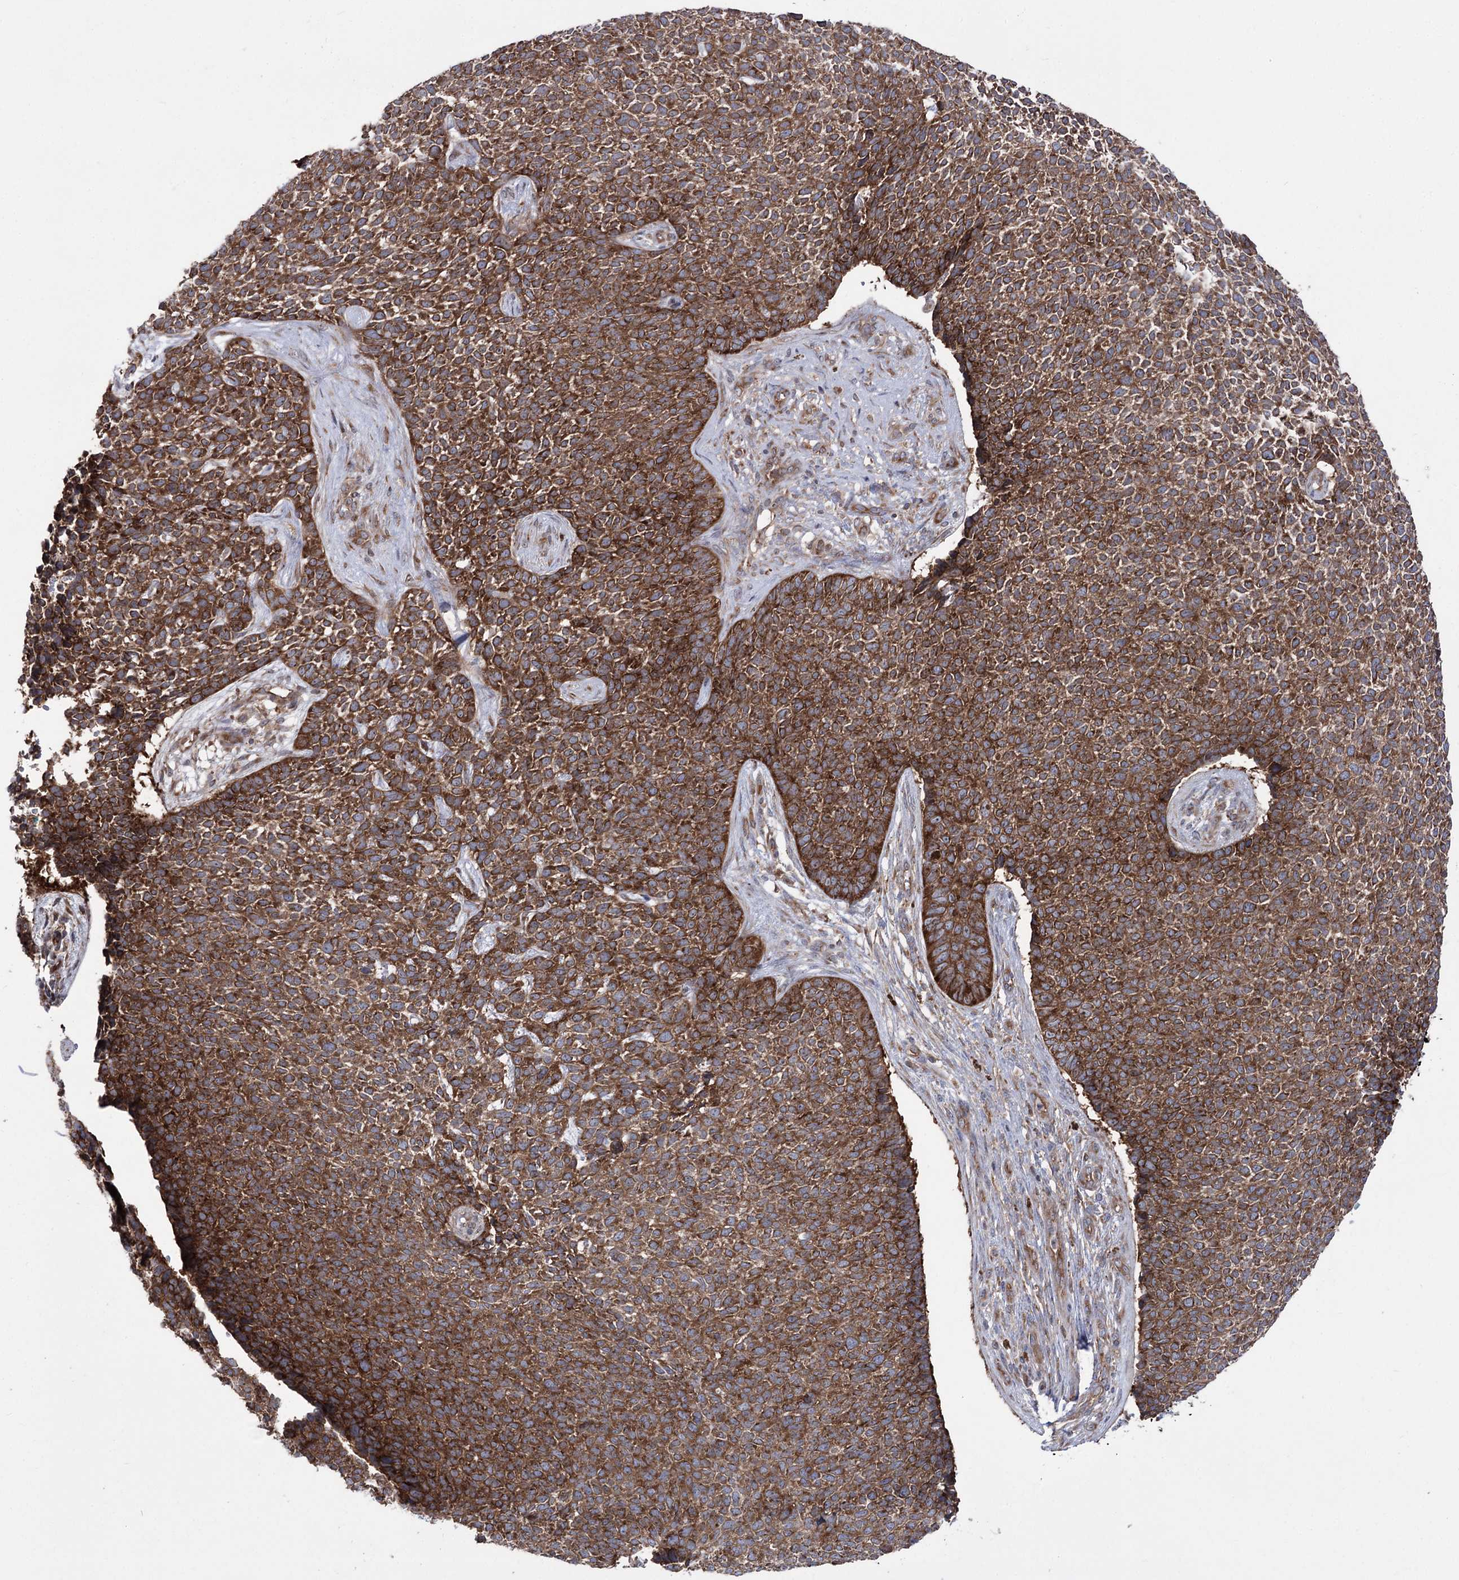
{"staining": {"intensity": "strong", "quantity": ">75%", "location": "cytoplasmic/membranous"}, "tissue": "skin cancer", "cell_type": "Tumor cells", "image_type": "cancer", "snomed": [{"axis": "morphology", "description": "Basal cell carcinoma"}, {"axis": "topography", "description": "Skin"}], "caption": "Immunohistochemistry (IHC) micrograph of neoplastic tissue: human skin cancer (basal cell carcinoma) stained using IHC shows high levels of strong protein expression localized specifically in the cytoplasmic/membranous of tumor cells, appearing as a cytoplasmic/membranous brown color.", "gene": "ZNF622", "patient": {"sex": "female", "age": 84}}